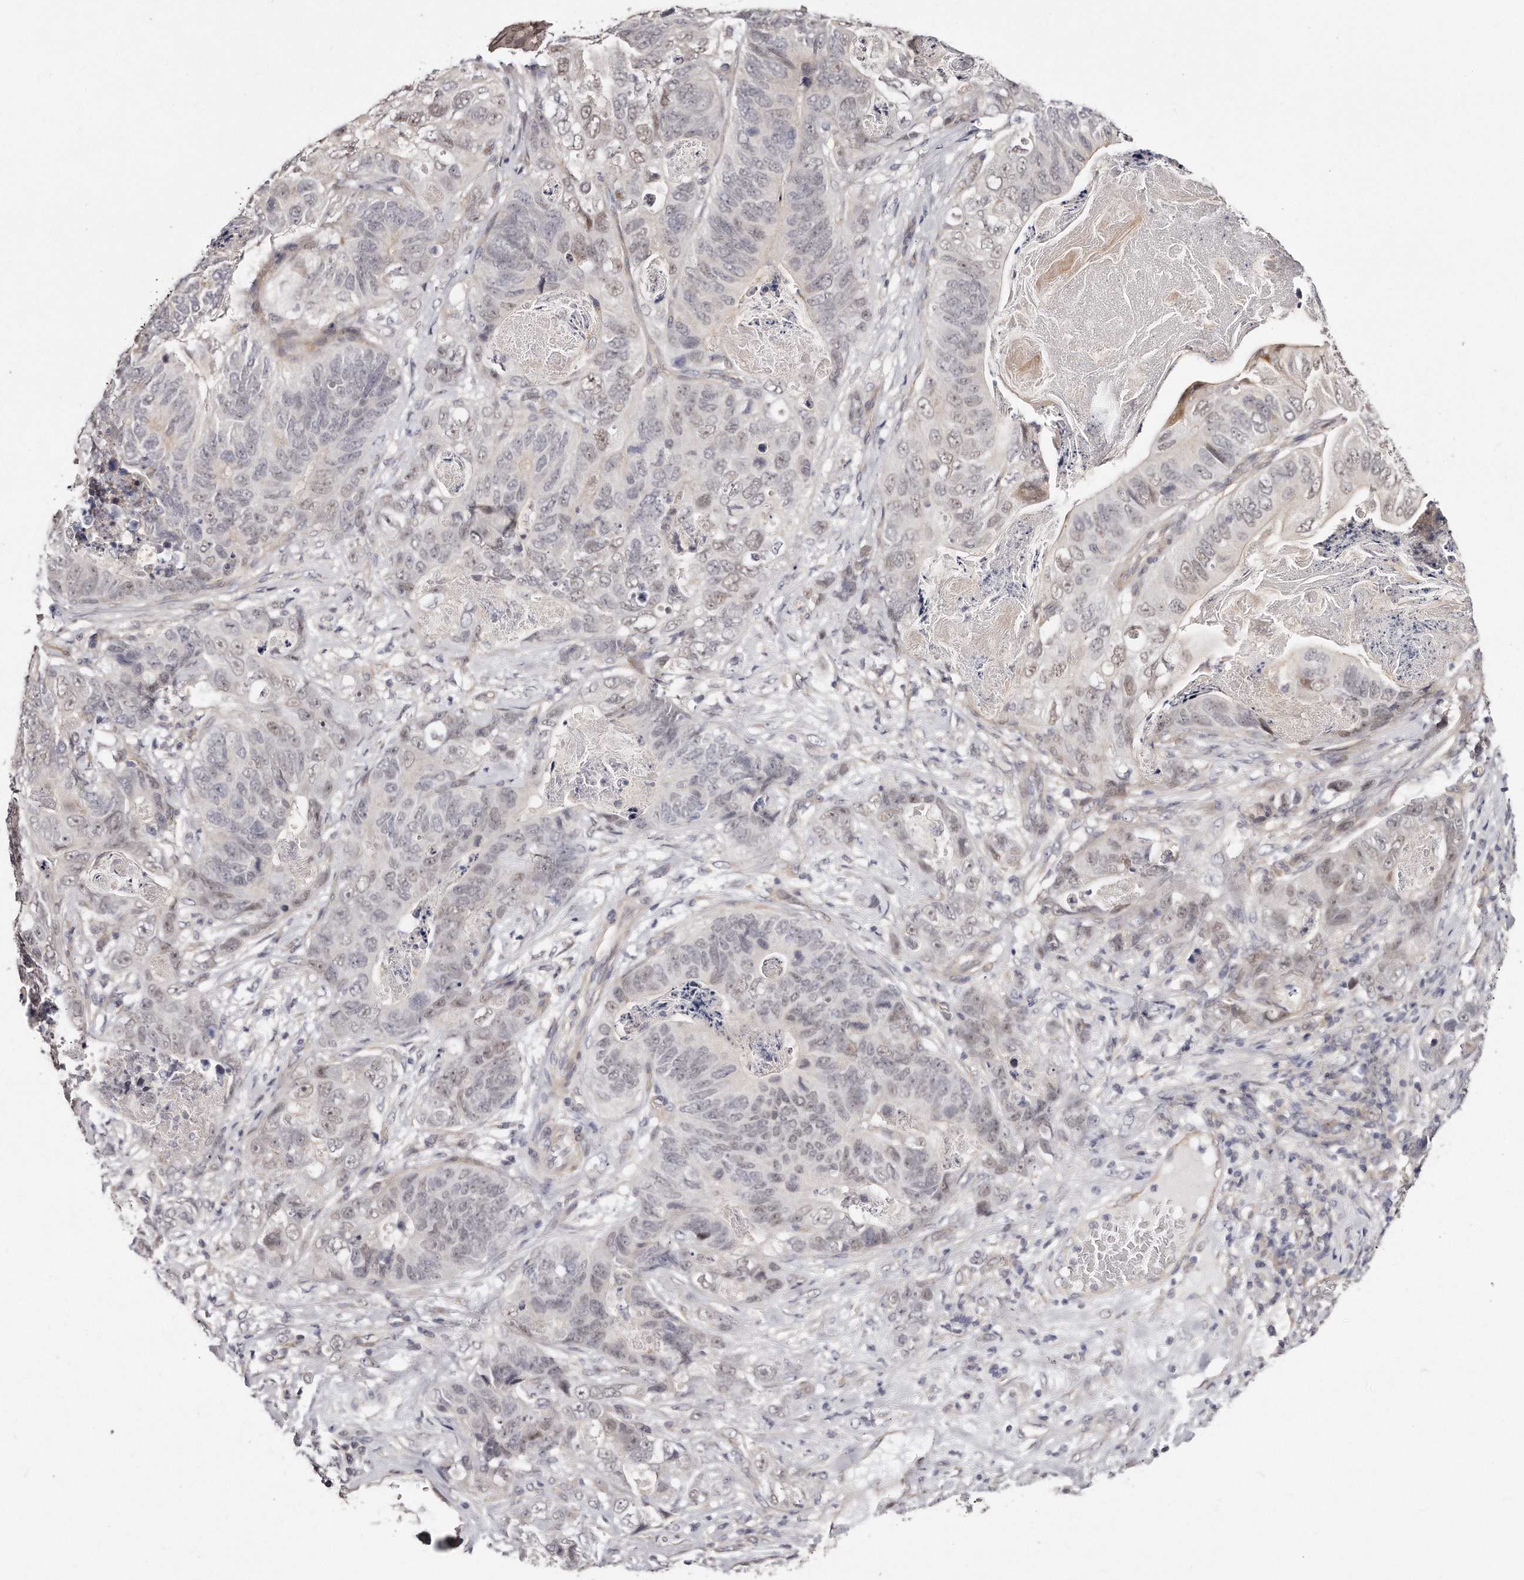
{"staining": {"intensity": "weak", "quantity": "<25%", "location": "nuclear"}, "tissue": "stomach cancer", "cell_type": "Tumor cells", "image_type": "cancer", "snomed": [{"axis": "morphology", "description": "Normal tissue, NOS"}, {"axis": "morphology", "description": "Adenocarcinoma, NOS"}, {"axis": "topography", "description": "Stomach"}], "caption": "Stomach cancer stained for a protein using immunohistochemistry exhibits no positivity tumor cells.", "gene": "CASZ1", "patient": {"sex": "female", "age": 89}}